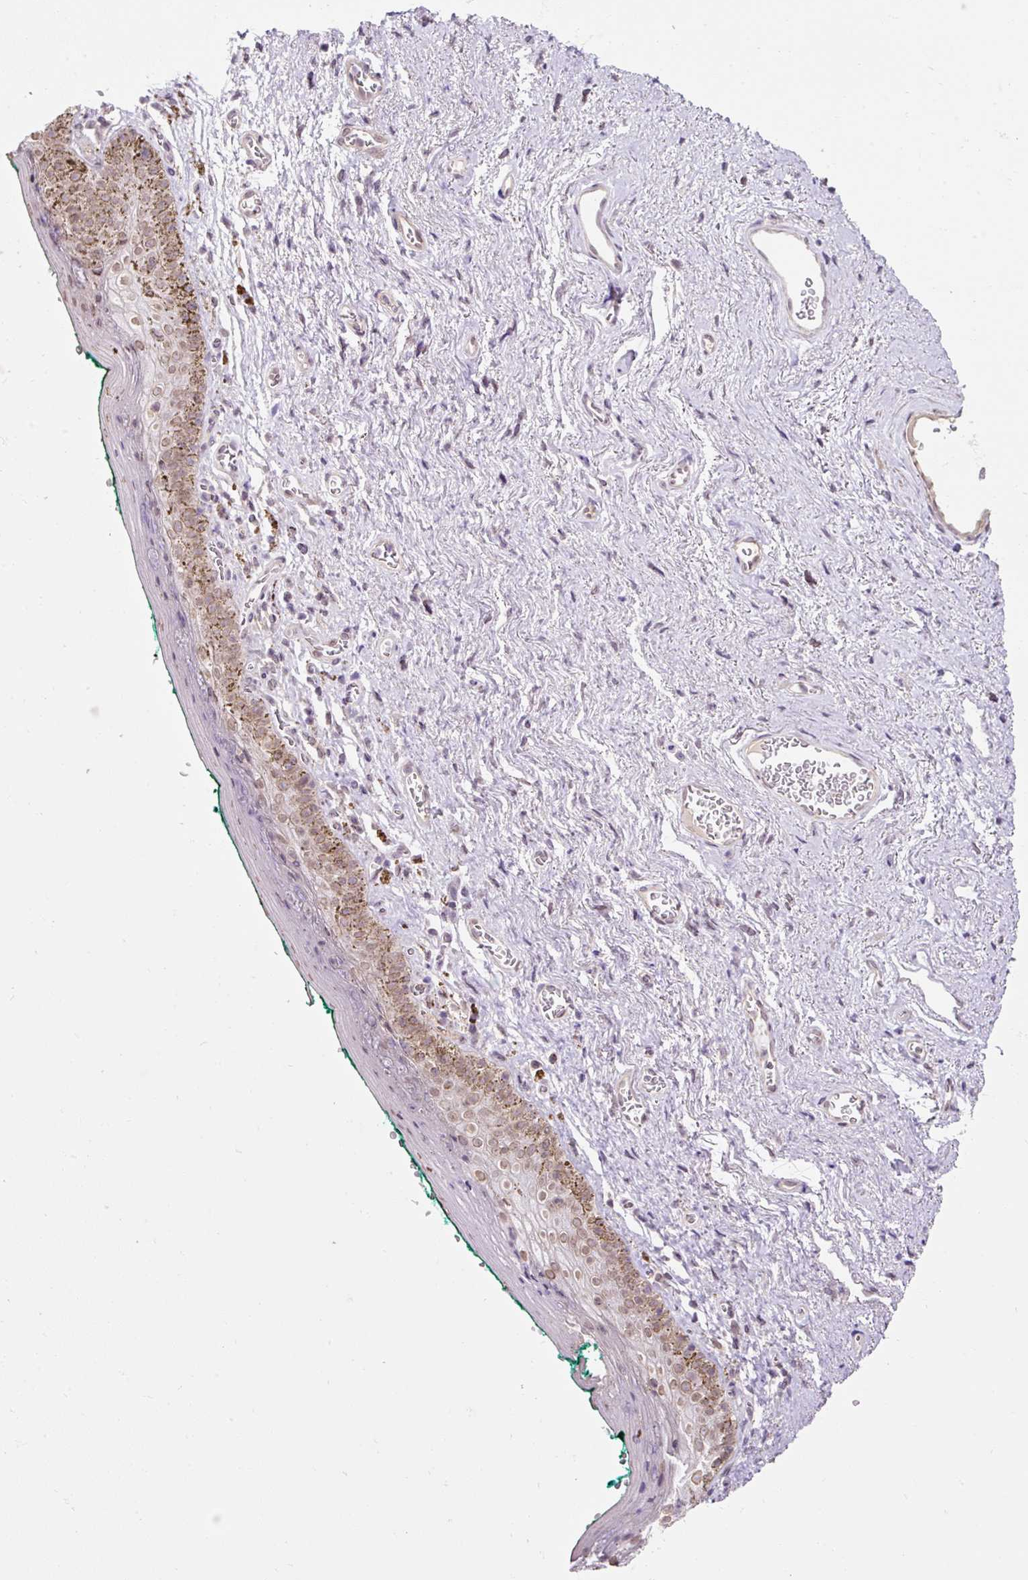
{"staining": {"intensity": "moderate", "quantity": "25%-75%", "location": "cytoplasmic/membranous,nuclear"}, "tissue": "vagina", "cell_type": "Squamous epithelial cells", "image_type": "normal", "snomed": [{"axis": "morphology", "description": "Normal tissue, NOS"}, {"axis": "topography", "description": "Vulva"}, {"axis": "topography", "description": "Vagina"}, {"axis": "topography", "description": "Peripheral nerve tissue"}], "caption": "Brown immunohistochemical staining in normal vagina displays moderate cytoplasmic/membranous,nuclear expression in approximately 25%-75% of squamous epithelial cells. (Brightfield microscopy of DAB IHC at high magnification).", "gene": "ZNF610", "patient": {"sex": "female", "age": 66}}